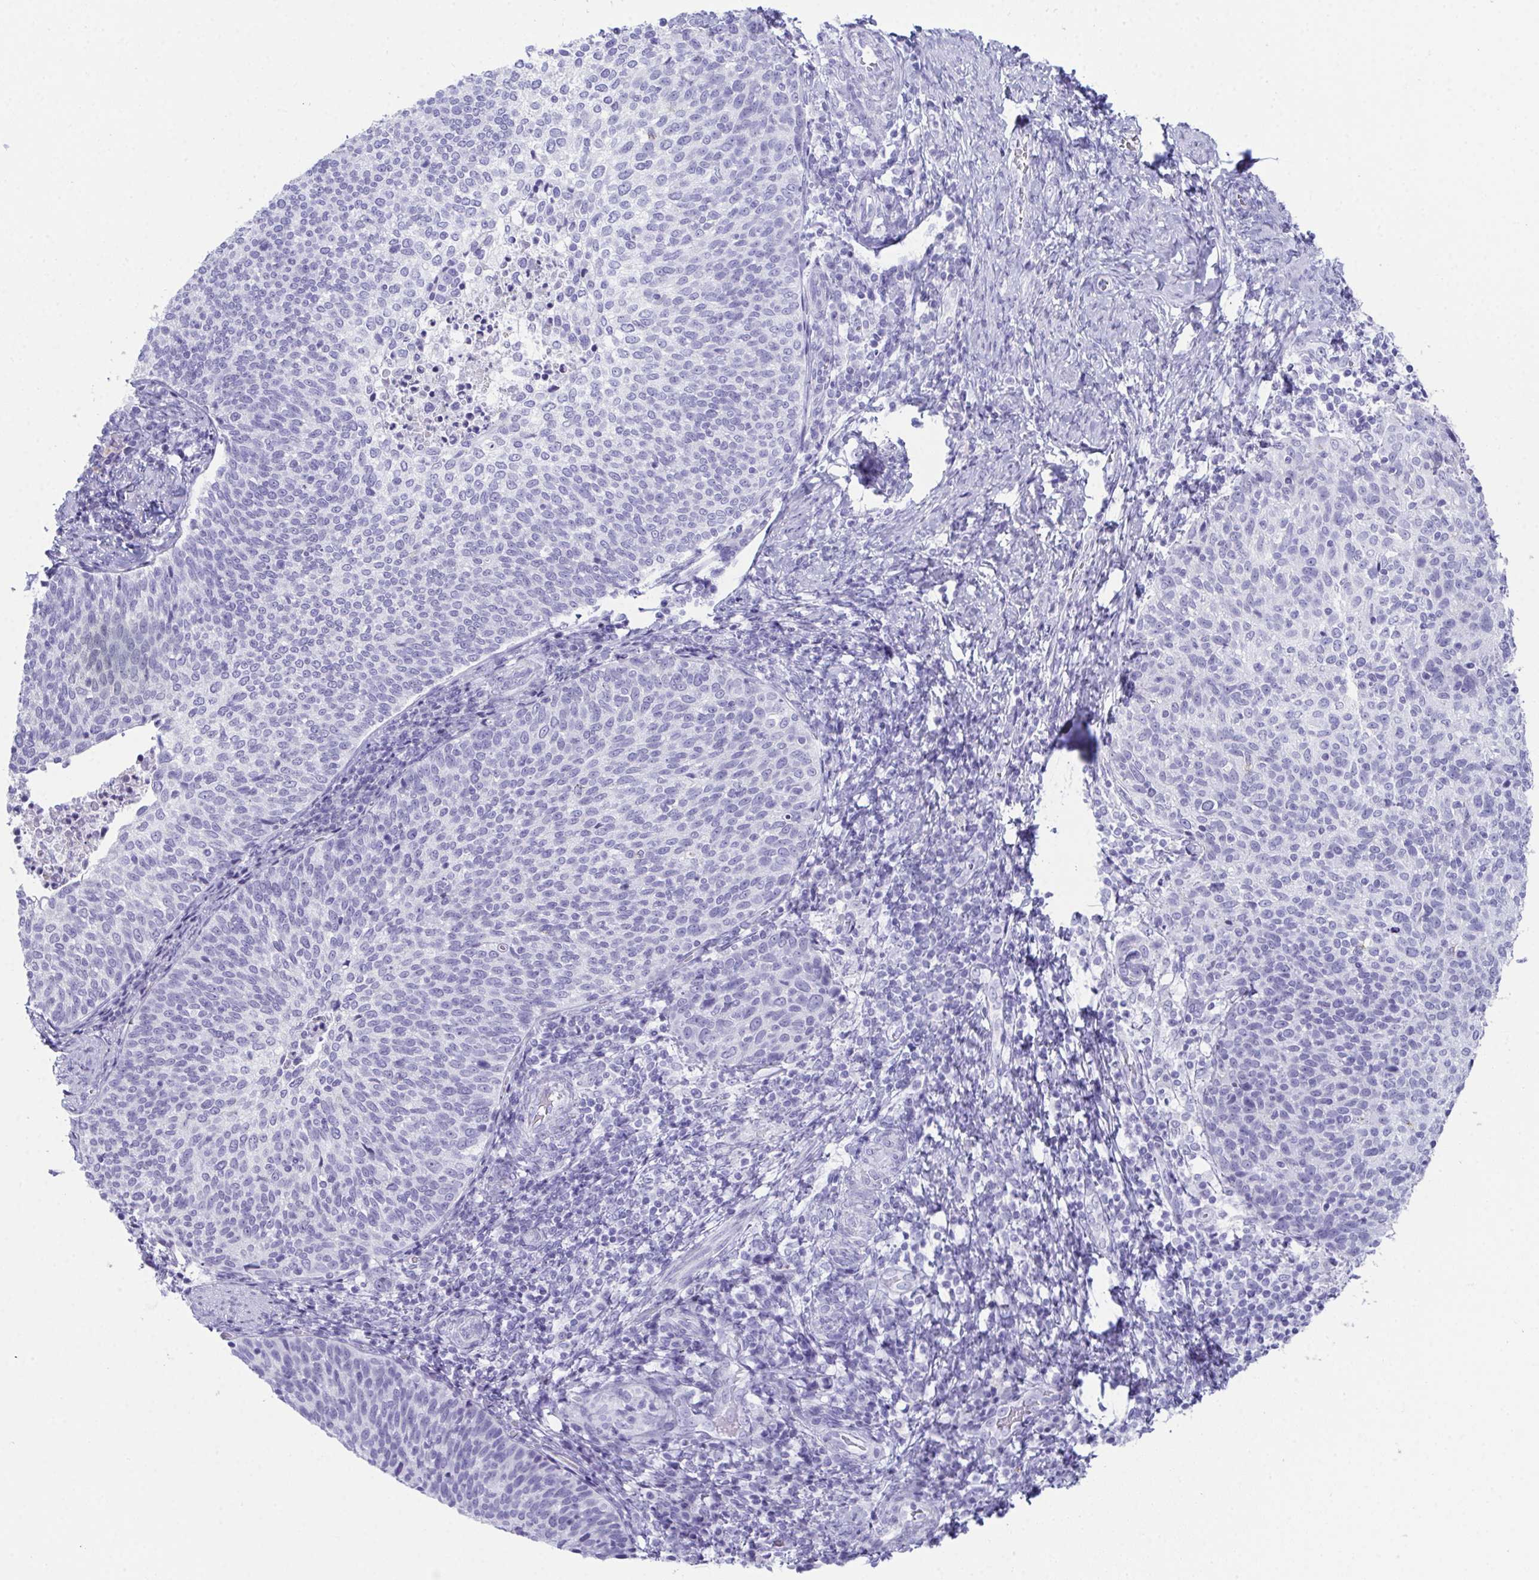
{"staining": {"intensity": "negative", "quantity": "none", "location": "none"}, "tissue": "cervical cancer", "cell_type": "Tumor cells", "image_type": "cancer", "snomed": [{"axis": "morphology", "description": "Squamous cell carcinoma, NOS"}, {"axis": "topography", "description": "Cervix"}], "caption": "Cervical squamous cell carcinoma stained for a protein using immunohistochemistry (IHC) demonstrates no expression tumor cells.", "gene": "TEX19", "patient": {"sex": "female", "age": 61}}